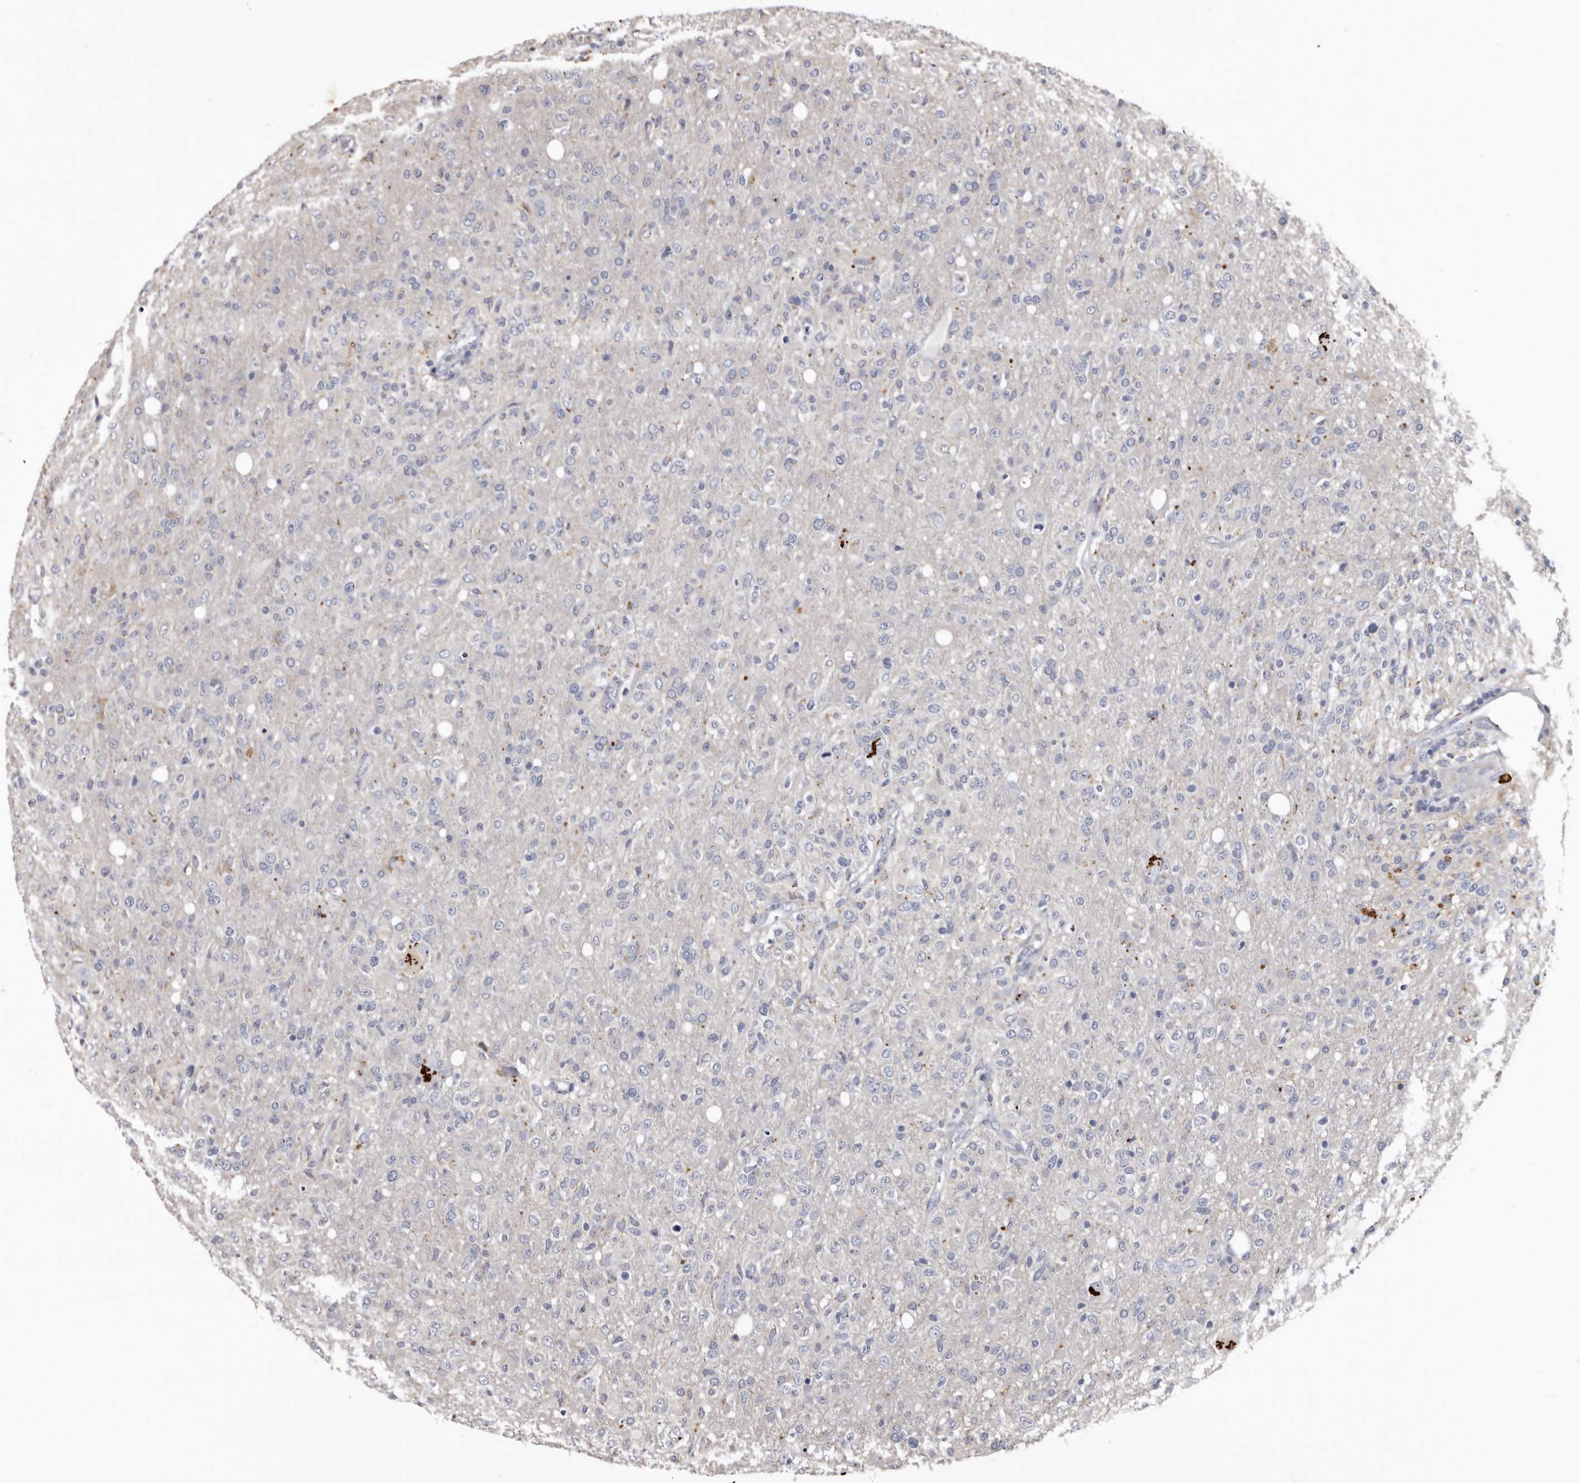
{"staining": {"intensity": "negative", "quantity": "none", "location": "none"}, "tissue": "glioma", "cell_type": "Tumor cells", "image_type": "cancer", "snomed": [{"axis": "morphology", "description": "Glioma, malignant, High grade"}, {"axis": "topography", "description": "Brain"}], "caption": "Glioma was stained to show a protein in brown. There is no significant positivity in tumor cells. Brightfield microscopy of IHC stained with DAB (3,3'-diaminobenzidine) (brown) and hematoxylin (blue), captured at high magnification.", "gene": "SLC10A4", "patient": {"sex": "female", "age": 57}}